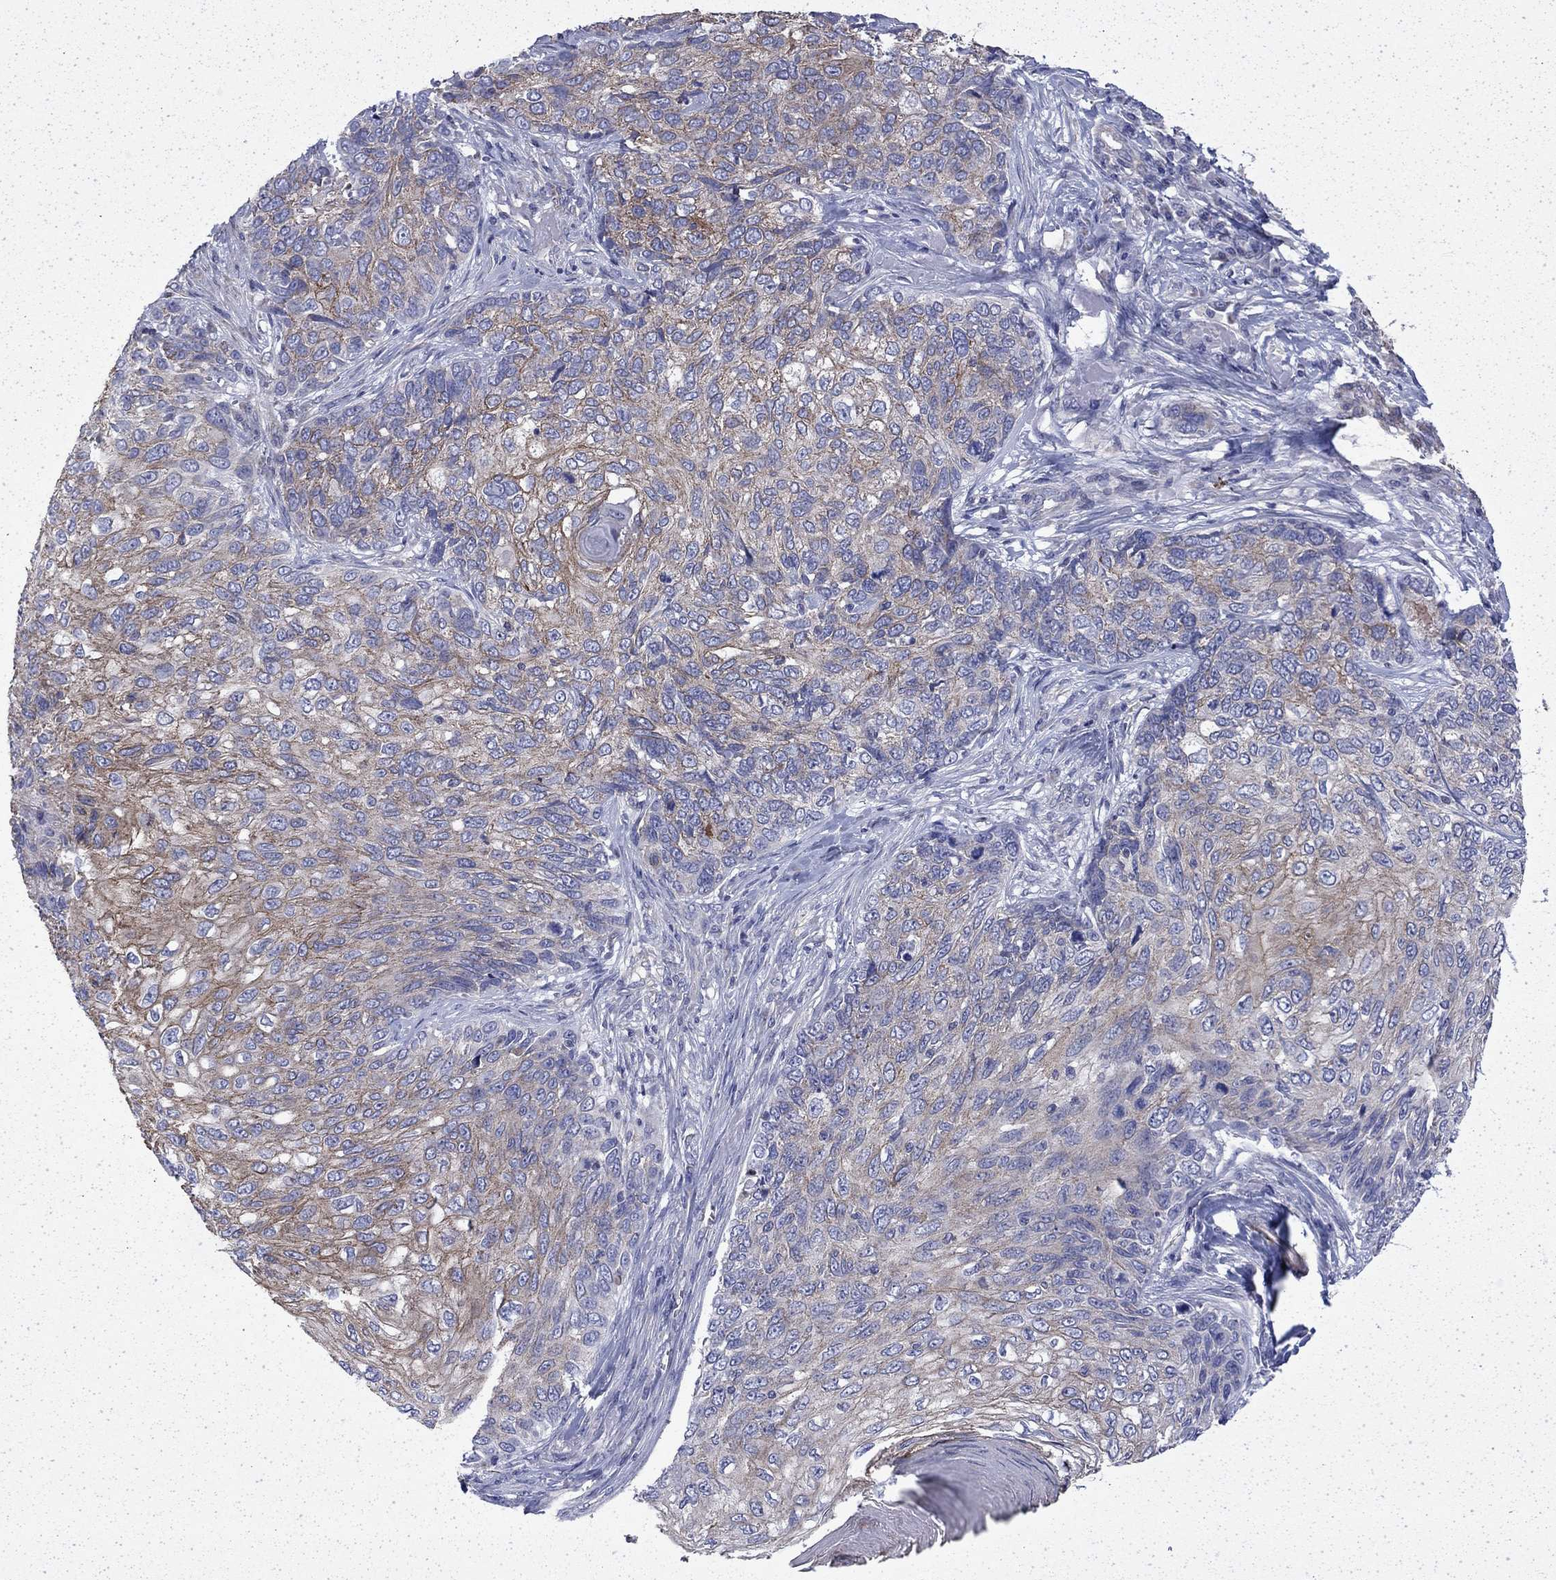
{"staining": {"intensity": "moderate", "quantity": "25%-75%", "location": "cytoplasmic/membranous"}, "tissue": "skin cancer", "cell_type": "Tumor cells", "image_type": "cancer", "snomed": [{"axis": "morphology", "description": "Squamous cell carcinoma, NOS"}, {"axis": "topography", "description": "Skin"}], "caption": "Squamous cell carcinoma (skin) tissue displays moderate cytoplasmic/membranous expression in about 25%-75% of tumor cells, visualized by immunohistochemistry. The staining is performed using DAB brown chromogen to label protein expression. The nuclei are counter-stained blue using hematoxylin.", "gene": "DTNA", "patient": {"sex": "male", "age": 92}}